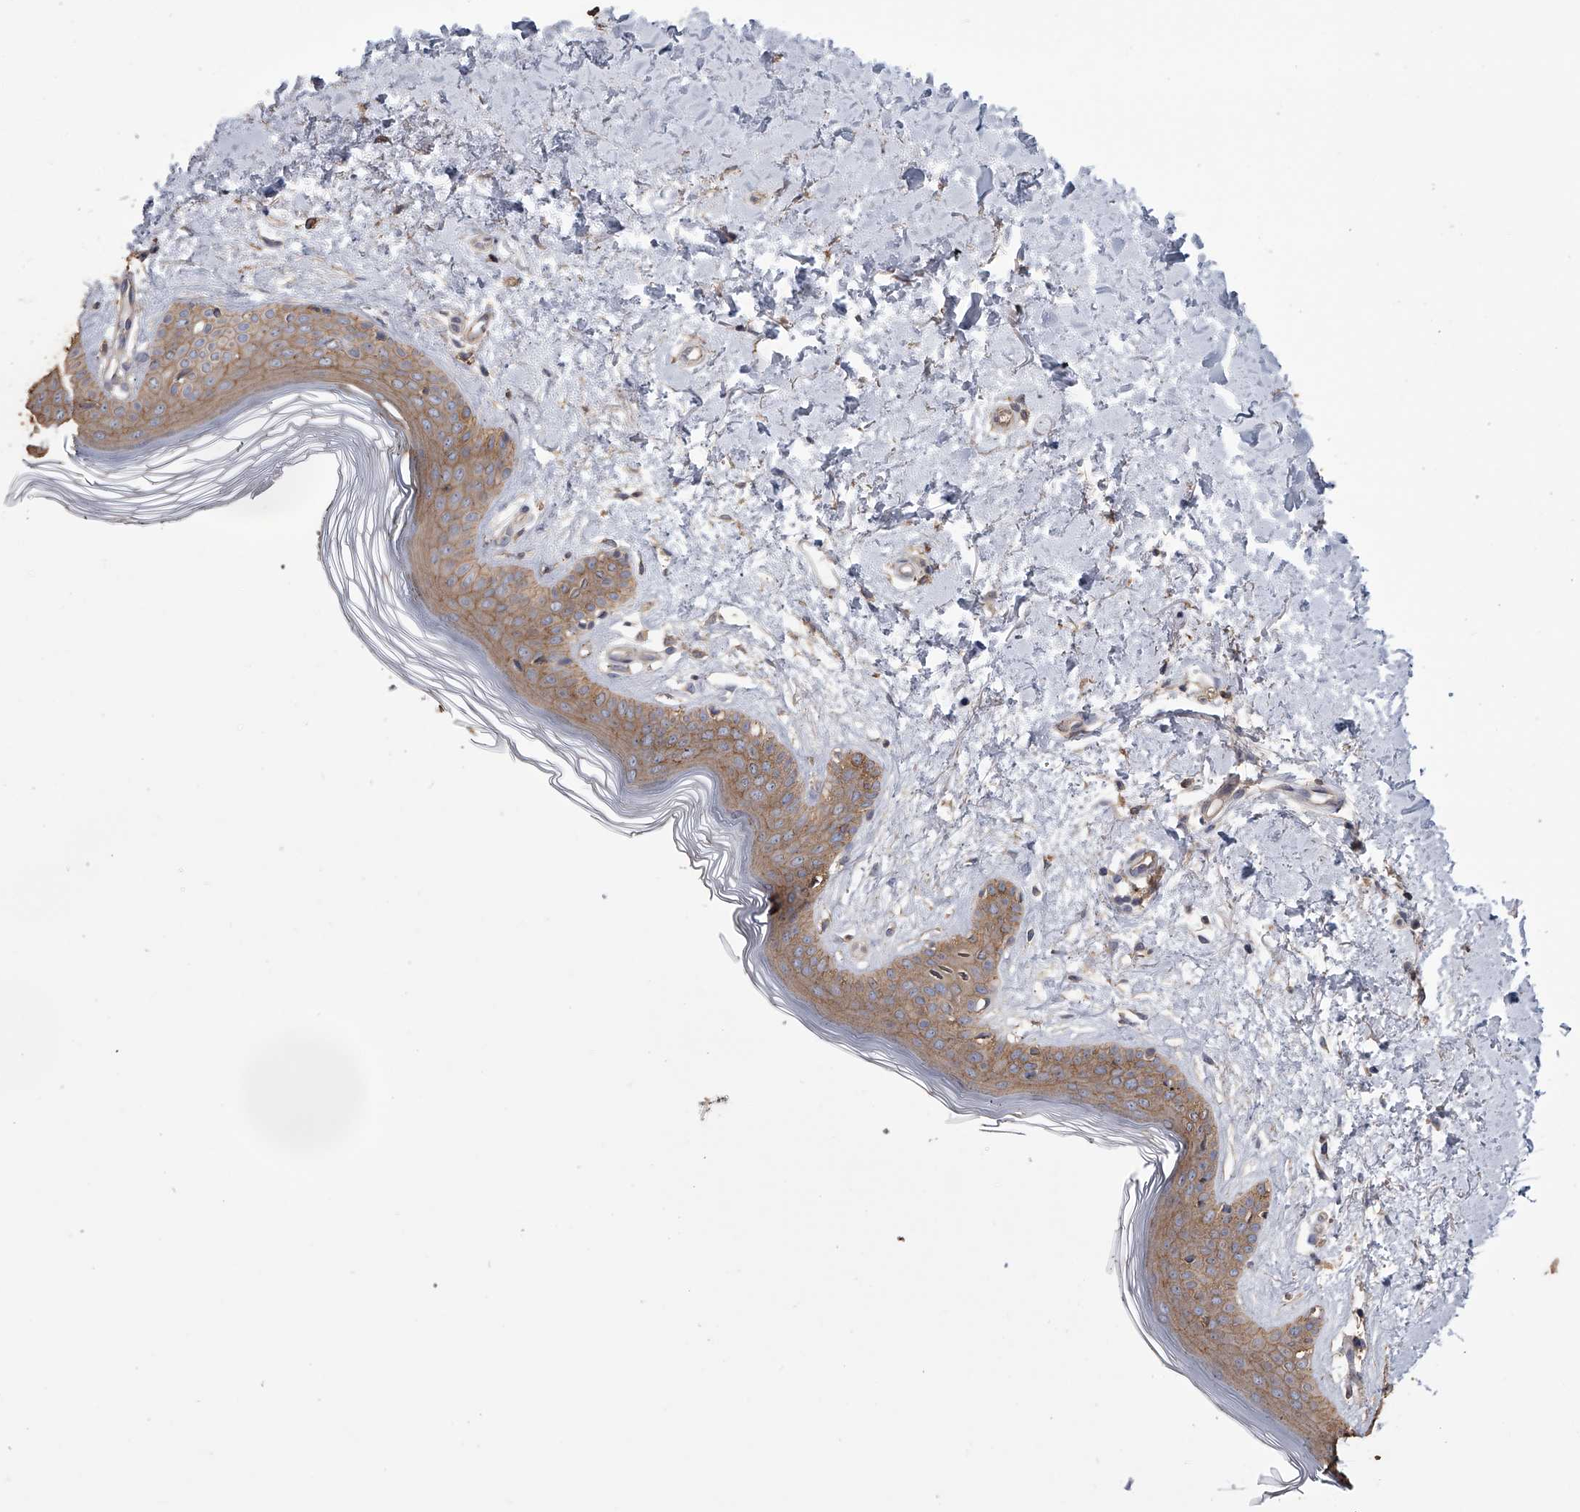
{"staining": {"intensity": "weak", "quantity": ">75%", "location": "cytoplasmic/membranous"}, "tissue": "skin", "cell_type": "Fibroblasts", "image_type": "normal", "snomed": [{"axis": "morphology", "description": "Normal tissue, NOS"}, {"axis": "topography", "description": "Skin"}], "caption": "Fibroblasts display low levels of weak cytoplasmic/membranous positivity in about >75% of cells in normal human skin.", "gene": "ZNF343", "patient": {"sex": "female", "age": 64}}